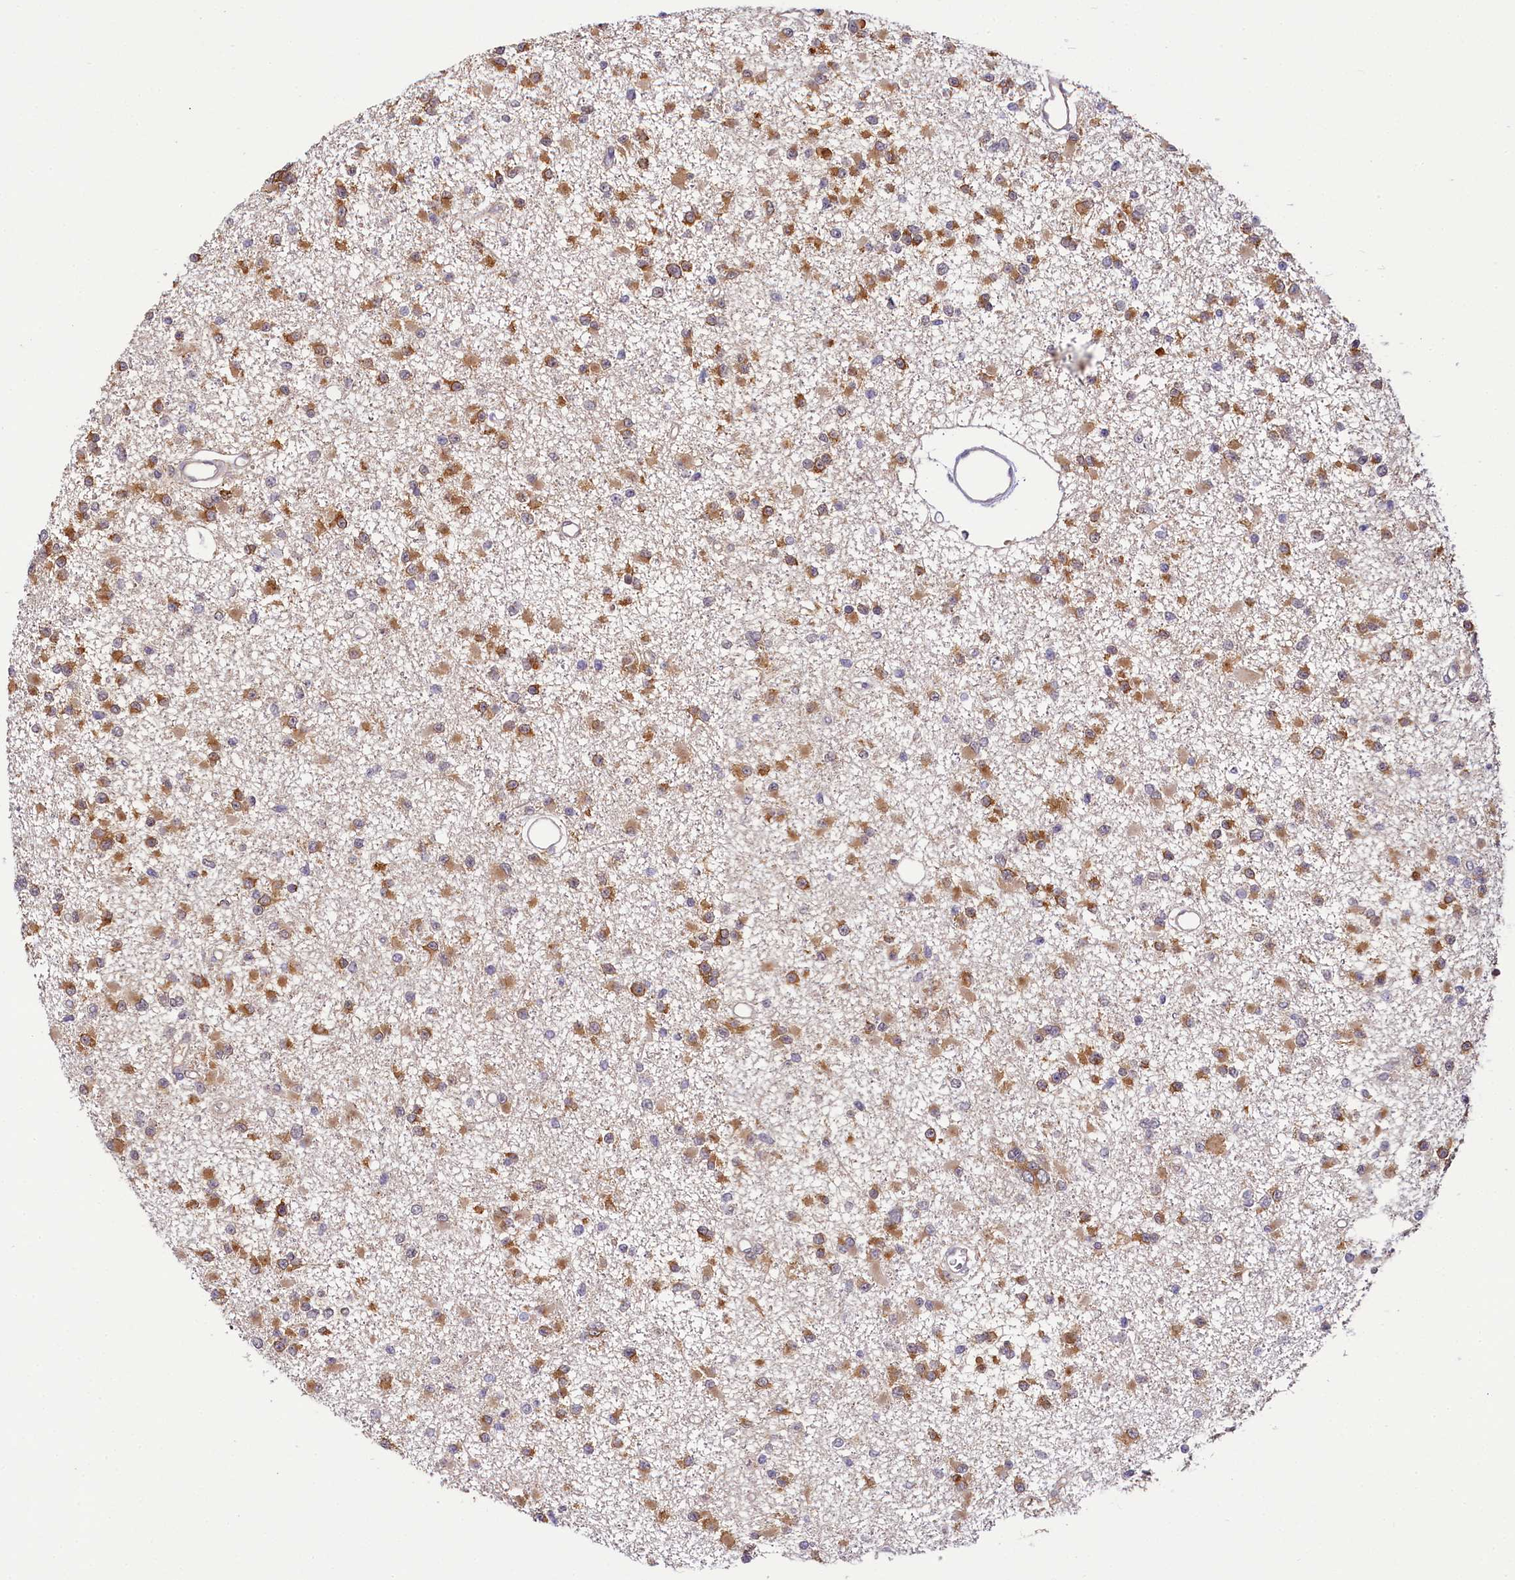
{"staining": {"intensity": "moderate", "quantity": ">75%", "location": "cytoplasmic/membranous"}, "tissue": "glioma", "cell_type": "Tumor cells", "image_type": "cancer", "snomed": [{"axis": "morphology", "description": "Glioma, malignant, Low grade"}, {"axis": "topography", "description": "Brain"}], "caption": "The micrograph displays immunohistochemical staining of glioma. There is moderate cytoplasmic/membranous positivity is appreciated in about >75% of tumor cells.", "gene": "TMEM39A", "patient": {"sex": "female", "age": 22}}